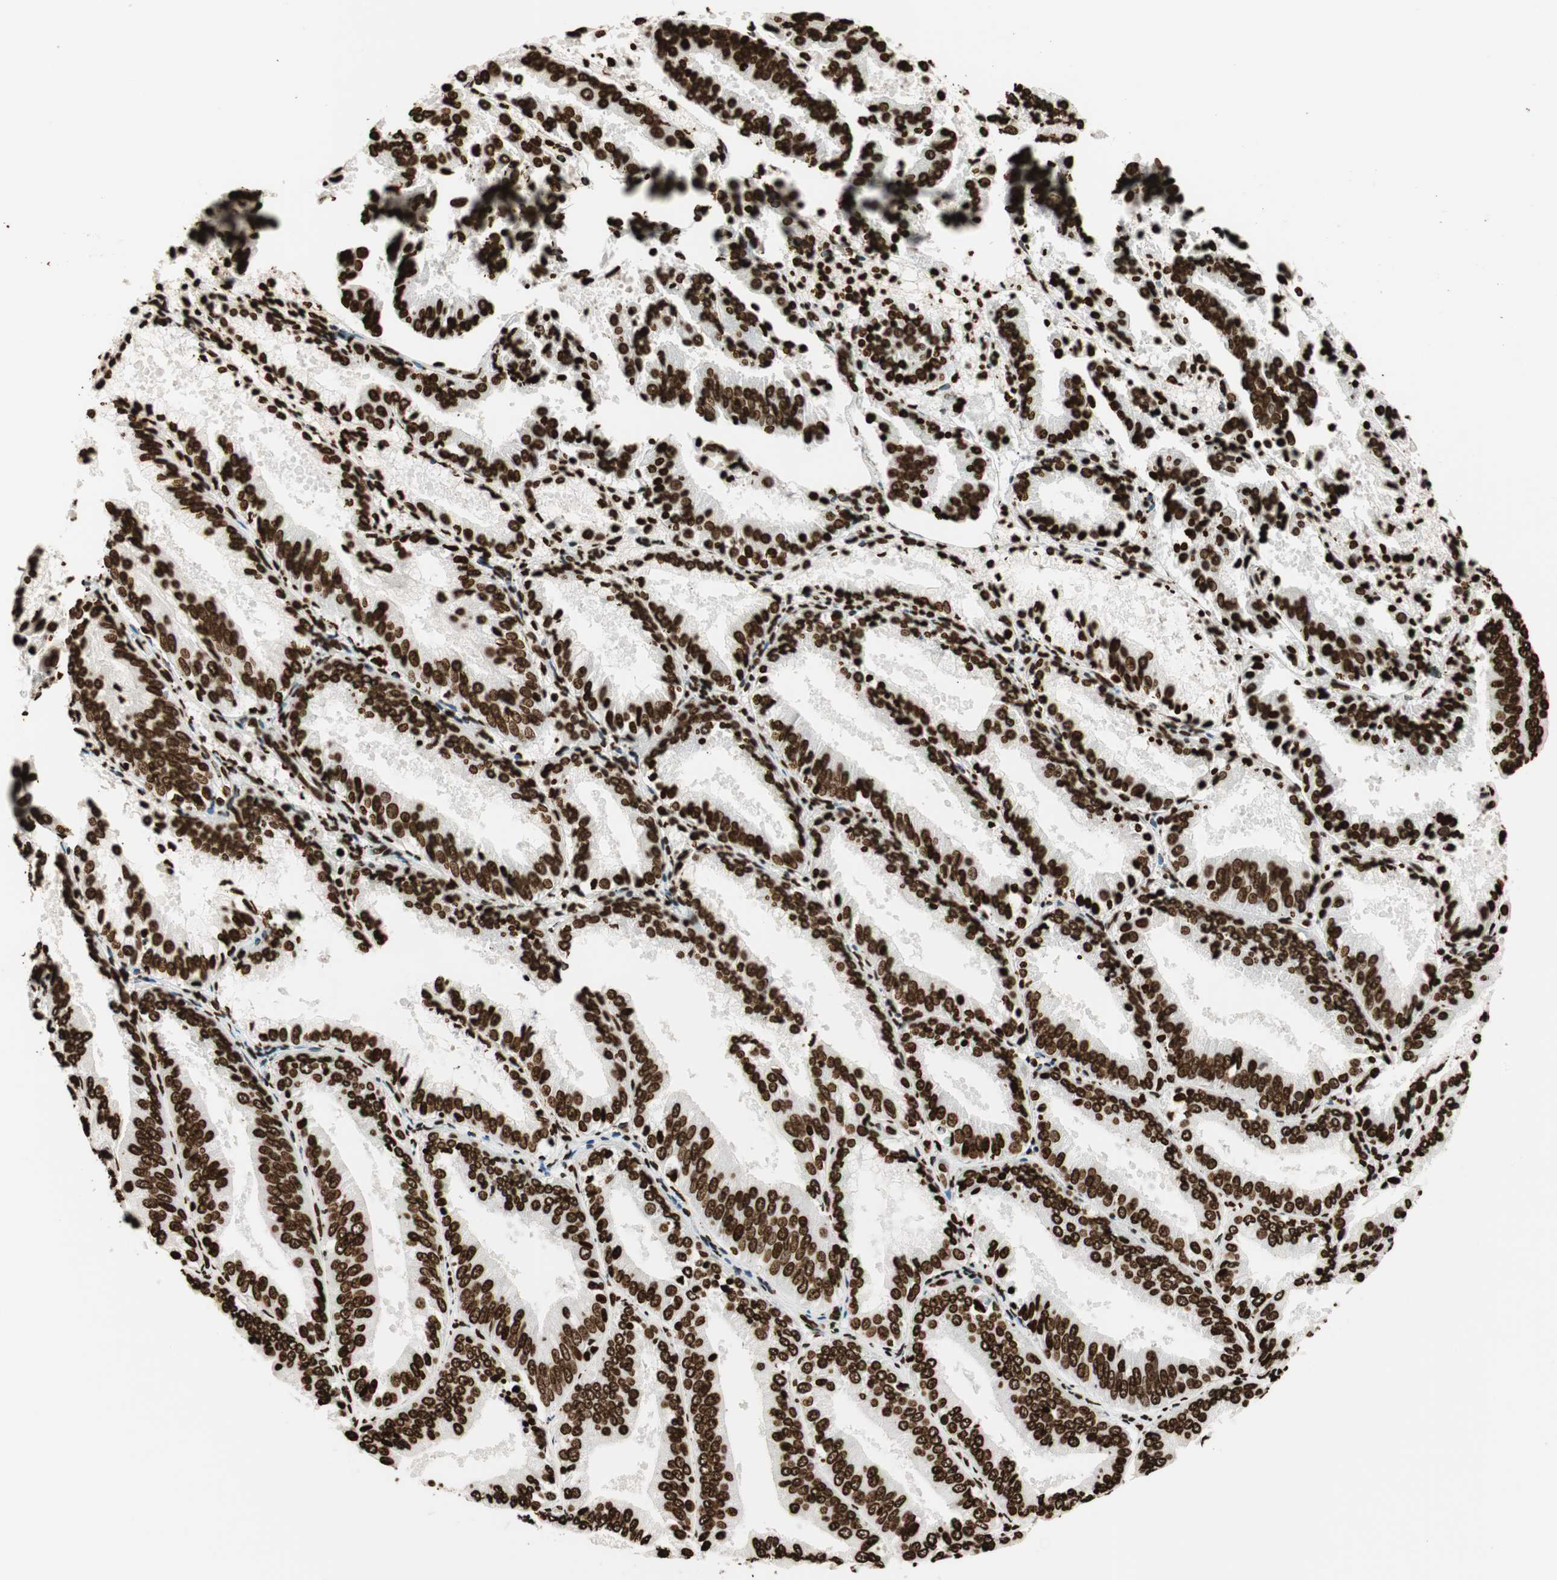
{"staining": {"intensity": "strong", "quantity": ">75%", "location": "nuclear"}, "tissue": "endometrial cancer", "cell_type": "Tumor cells", "image_type": "cancer", "snomed": [{"axis": "morphology", "description": "Adenocarcinoma, NOS"}, {"axis": "topography", "description": "Endometrium"}], "caption": "Immunohistochemistry (IHC) image of human endometrial cancer stained for a protein (brown), which displays high levels of strong nuclear positivity in about >75% of tumor cells.", "gene": "GLI2", "patient": {"sex": "female", "age": 63}}